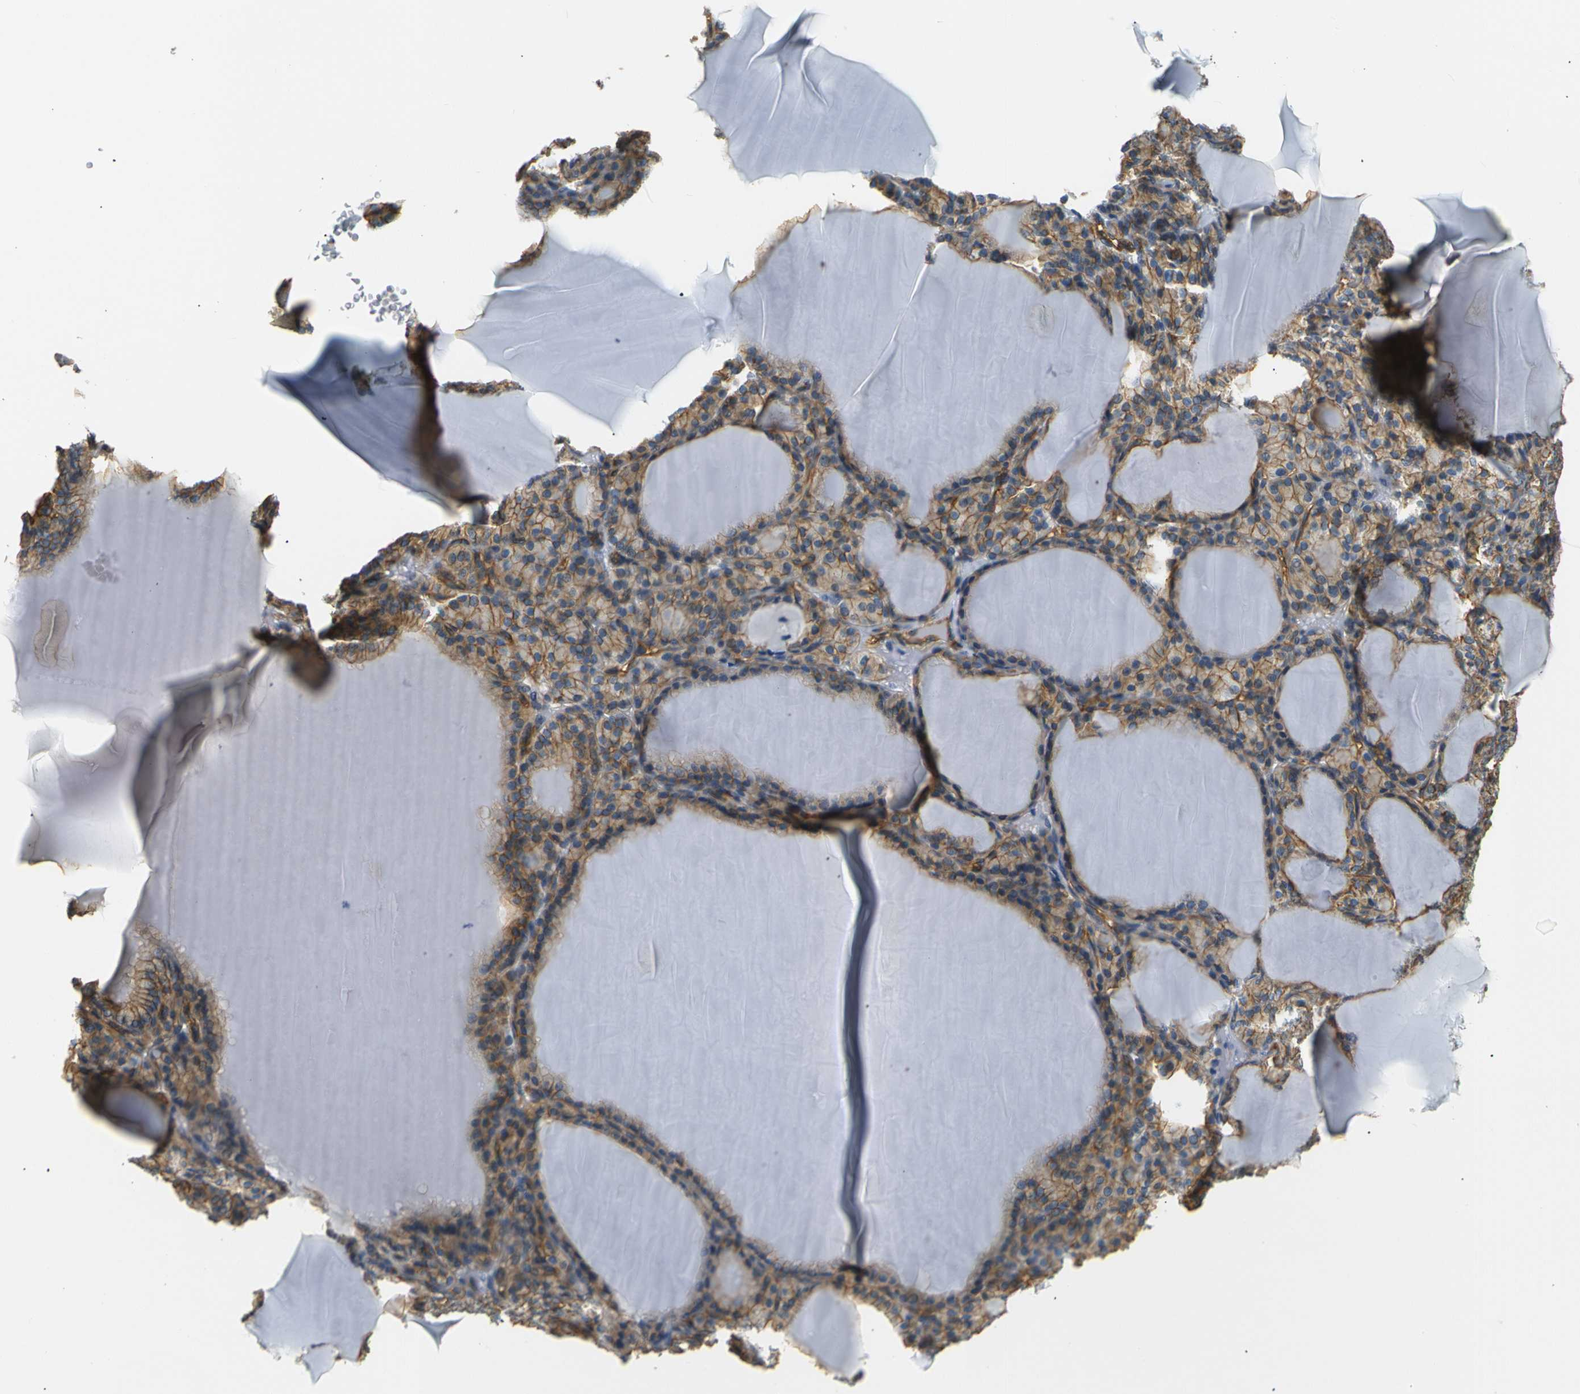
{"staining": {"intensity": "moderate", "quantity": ">75%", "location": "cytoplasmic/membranous"}, "tissue": "thyroid gland", "cell_type": "Glandular cells", "image_type": "normal", "snomed": [{"axis": "morphology", "description": "Normal tissue, NOS"}, {"axis": "topography", "description": "Thyroid gland"}], "caption": "DAB immunohistochemical staining of benign thyroid gland displays moderate cytoplasmic/membranous protein staining in approximately >75% of glandular cells. The staining is performed using DAB brown chromogen to label protein expression. The nuclei are counter-stained blue using hematoxylin.", "gene": "SPTBN1", "patient": {"sex": "female", "age": 28}}